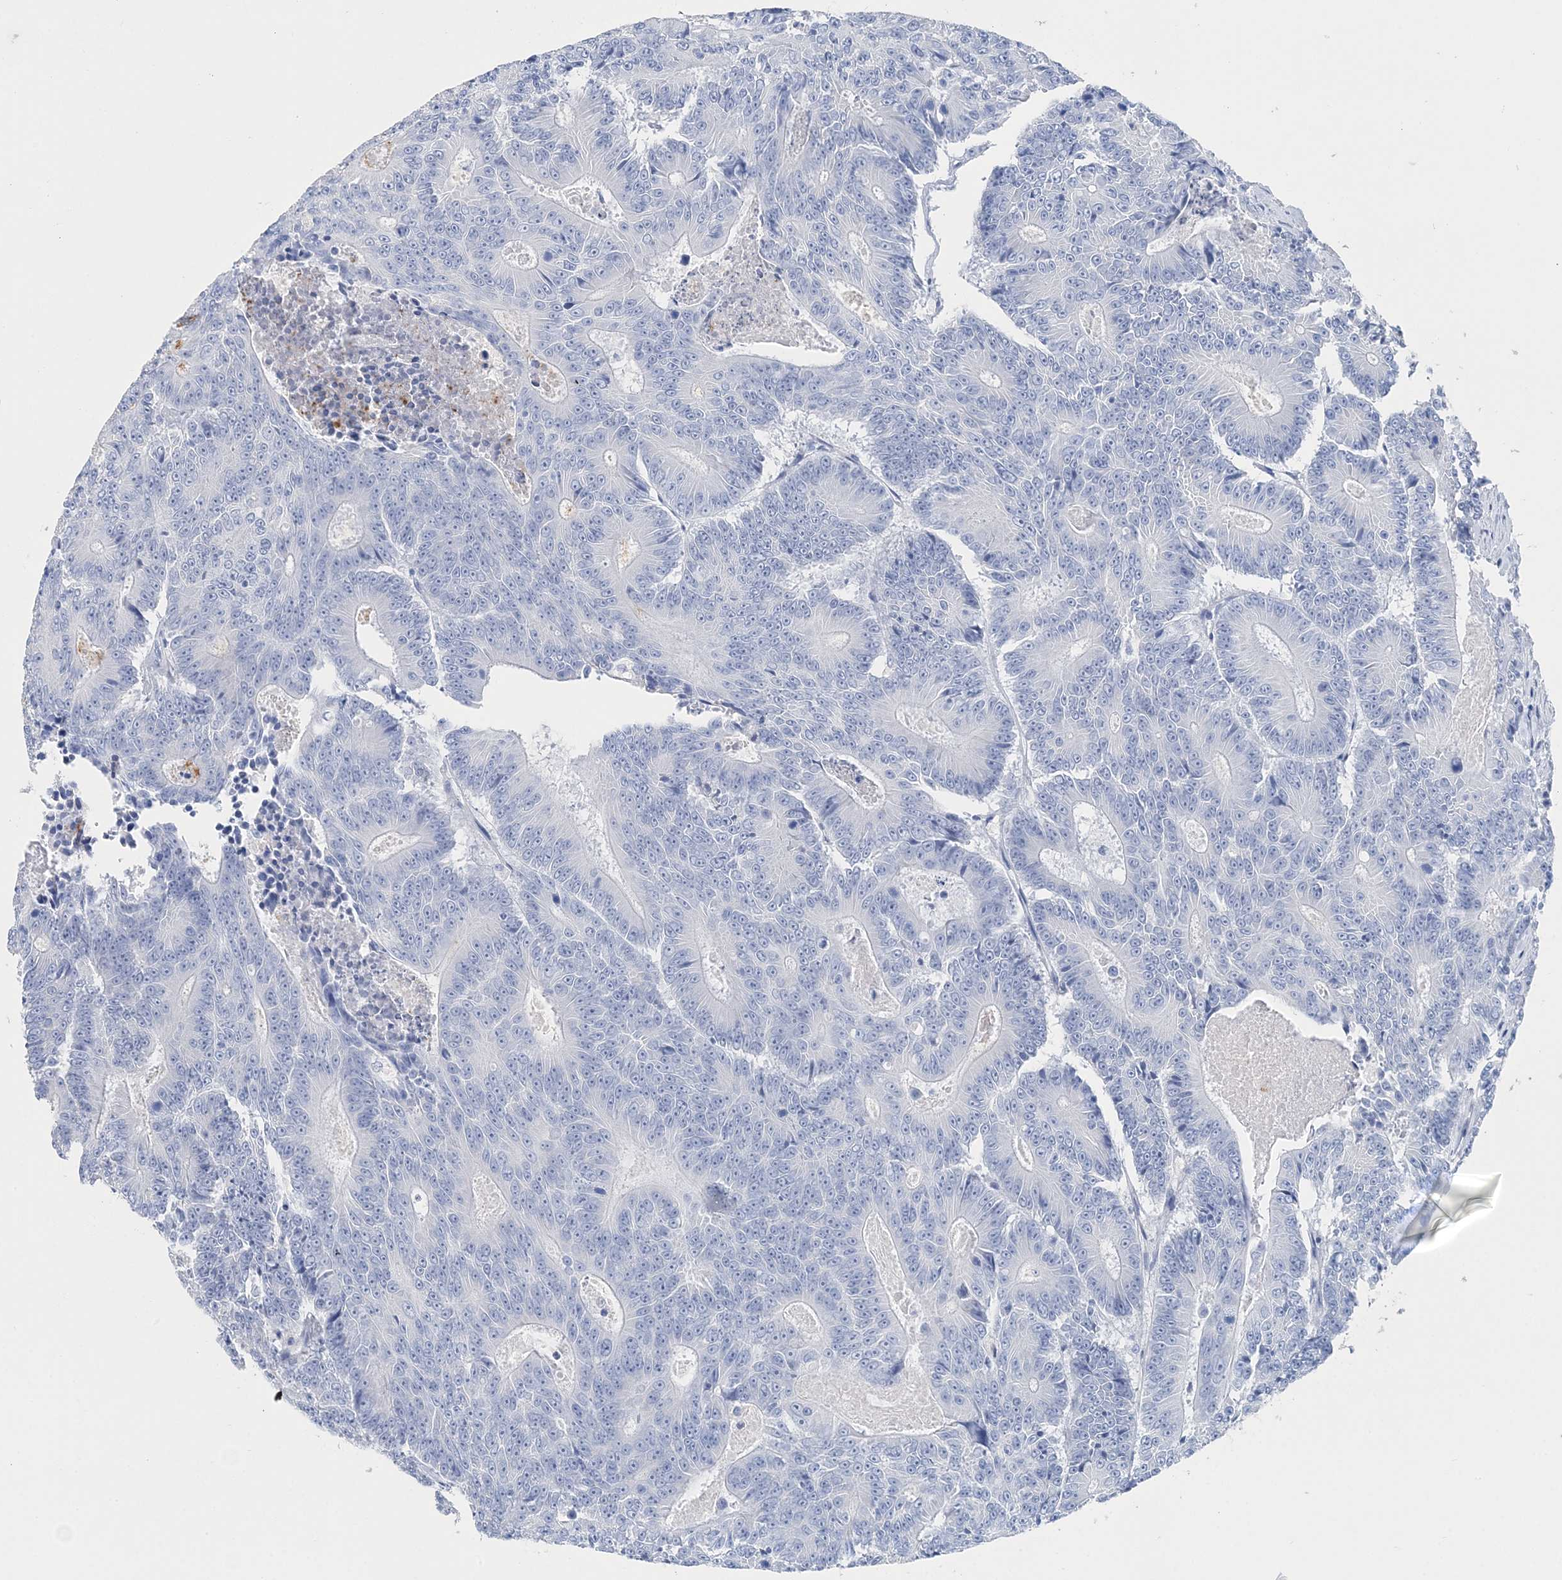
{"staining": {"intensity": "negative", "quantity": "none", "location": "none"}, "tissue": "colorectal cancer", "cell_type": "Tumor cells", "image_type": "cancer", "snomed": [{"axis": "morphology", "description": "Adenocarcinoma, NOS"}, {"axis": "topography", "description": "Colon"}], "caption": "This is an IHC micrograph of human colorectal cancer (adenocarcinoma). There is no expression in tumor cells.", "gene": "TSPYL6", "patient": {"sex": "male", "age": 83}}